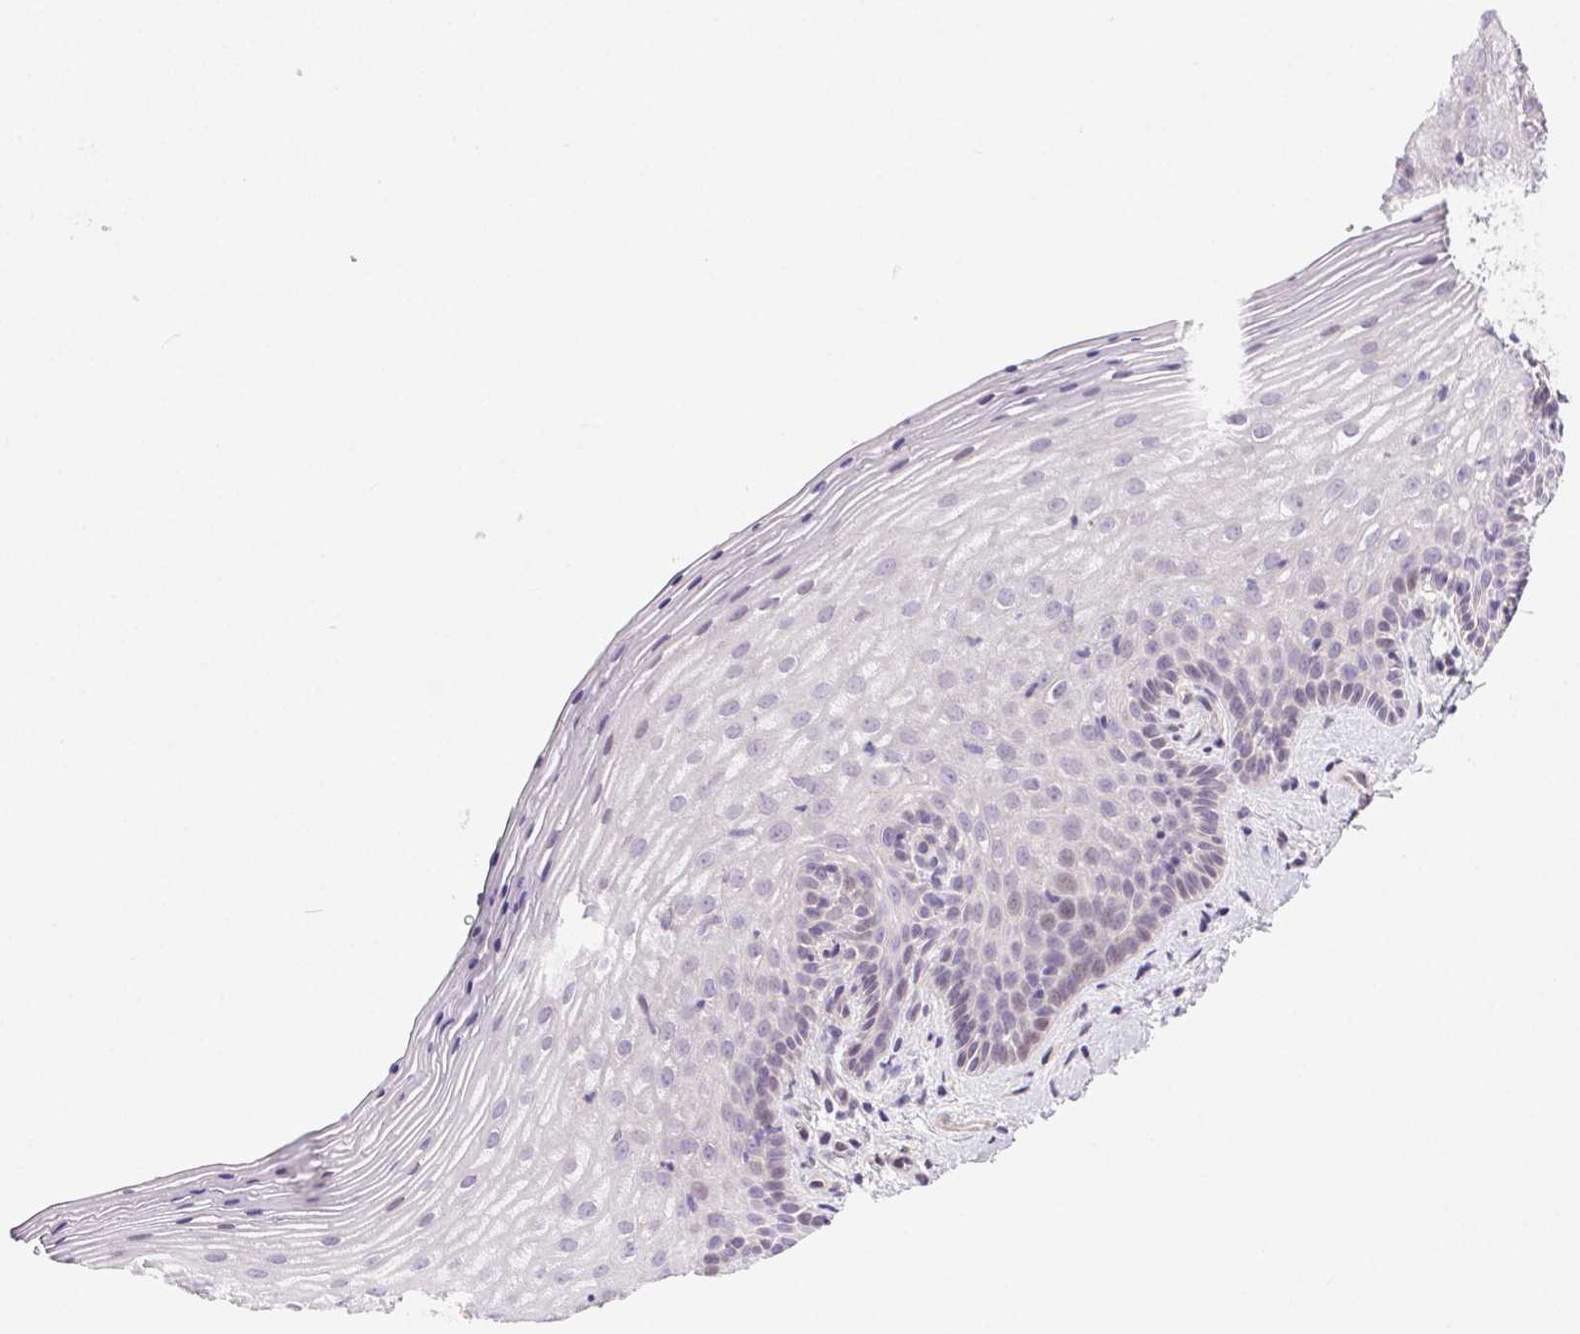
{"staining": {"intensity": "negative", "quantity": "none", "location": "none"}, "tissue": "vagina", "cell_type": "Squamous epithelial cells", "image_type": "normal", "snomed": [{"axis": "morphology", "description": "Normal tissue, NOS"}, {"axis": "topography", "description": "Vagina"}], "caption": "A high-resolution image shows IHC staining of unremarkable vagina, which reveals no significant staining in squamous epithelial cells. The staining is performed using DAB brown chromogen with nuclei counter-stained in using hematoxylin.", "gene": "SYT11", "patient": {"sex": "female", "age": 45}}